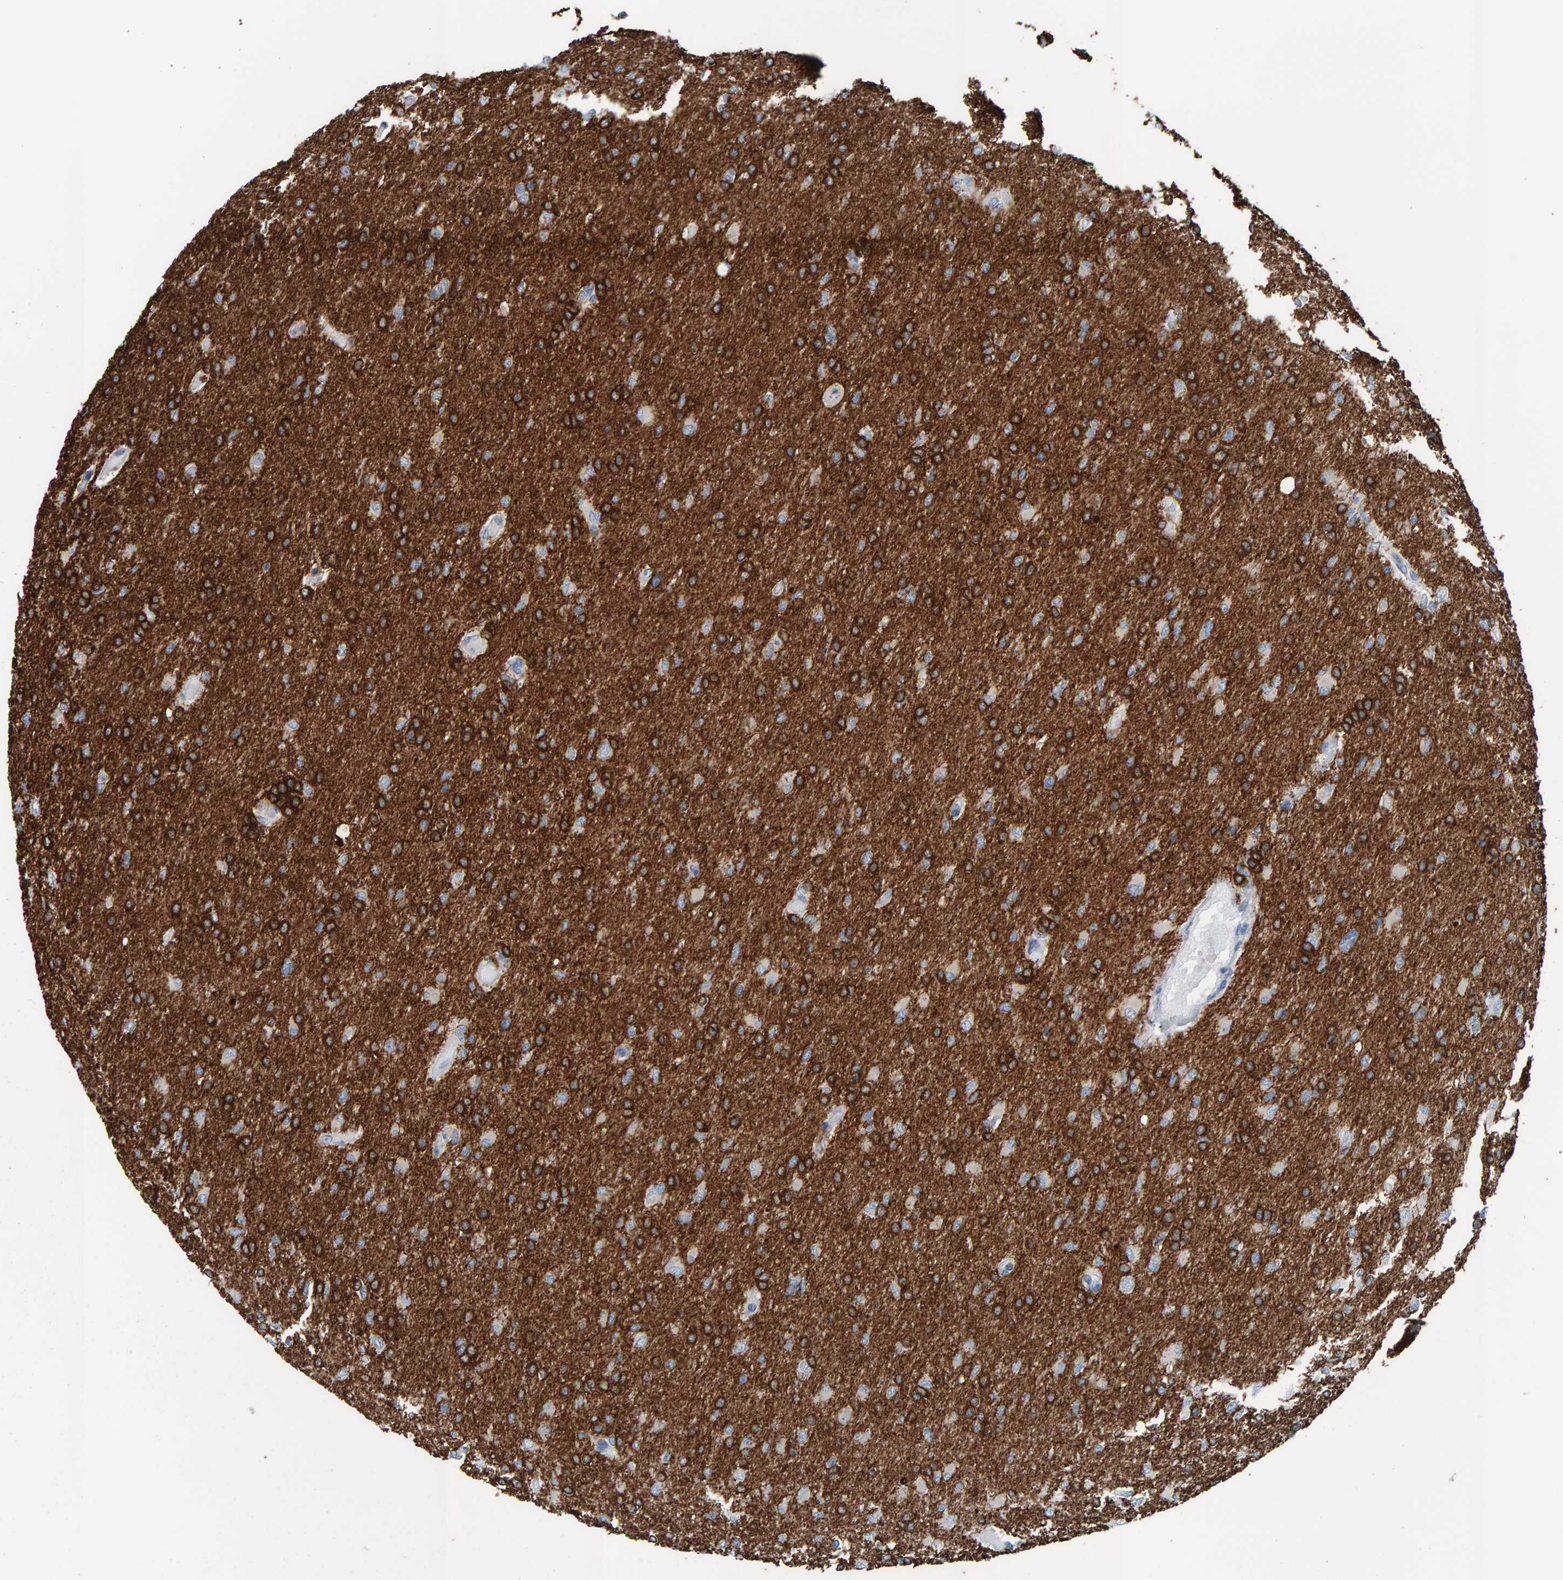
{"staining": {"intensity": "strong", "quantity": ">75%", "location": "cytoplasmic/membranous"}, "tissue": "glioma", "cell_type": "Tumor cells", "image_type": "cancer", "snomed": [{"axis": "morphology", "description": "Glioma, malignant, High grade"}, {"axis": "topography", "description": "Cerebral cortex"}], "caption": "Immunohistochemistry photomicrograph of neoplastic tissue: human malignant high-grade glioma stained using immunohistochemistry exhibits high levels of strong protein expression localized specifically in the cytoplasmic/membranous of tumor cells, appearing as a cytoplasmic/membranous brown color.", "gene": "CNP", "patient": {"sex": "female", "age": 36}}